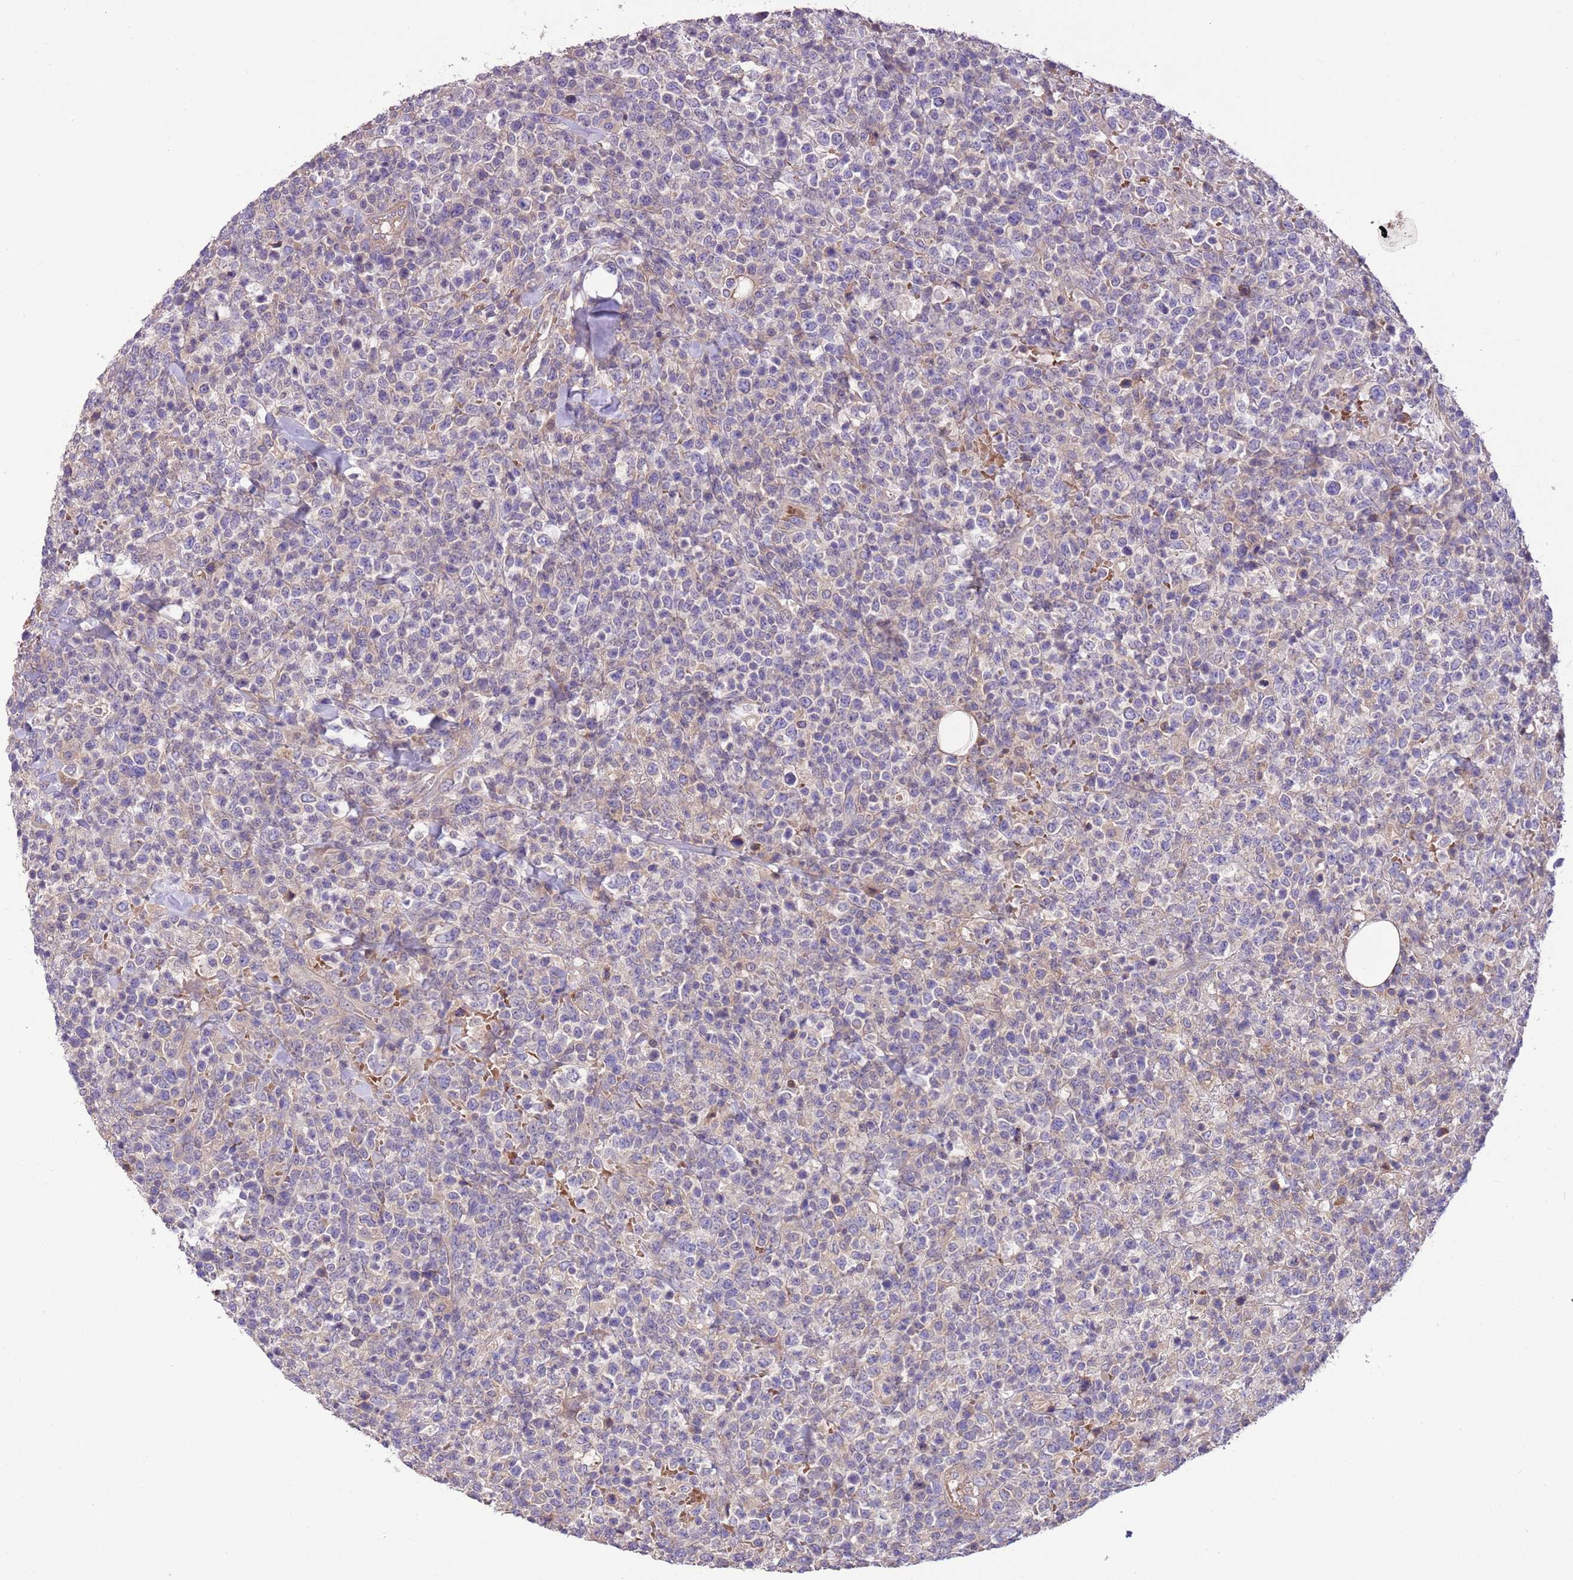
{"staining": {"intensity": "negative", "quantity": "none", "location": "none"}, "tissue": "lymphoma", "cell_type": "Tumor cells", "image_type": "cancer", "snomed": [{"axis": "morphology", "description": "Malignant lymphoma, non-Hodgkin's type, High grade"}, {"axis": "topography", "description": "Colon"}], "caption": "Tumor cells show no significant positivity in malignant lymphoma, non-Hodgkin's type (high-grade).", "gene": "FAM89B", "patient": {"sex": "female", "age": 53}}